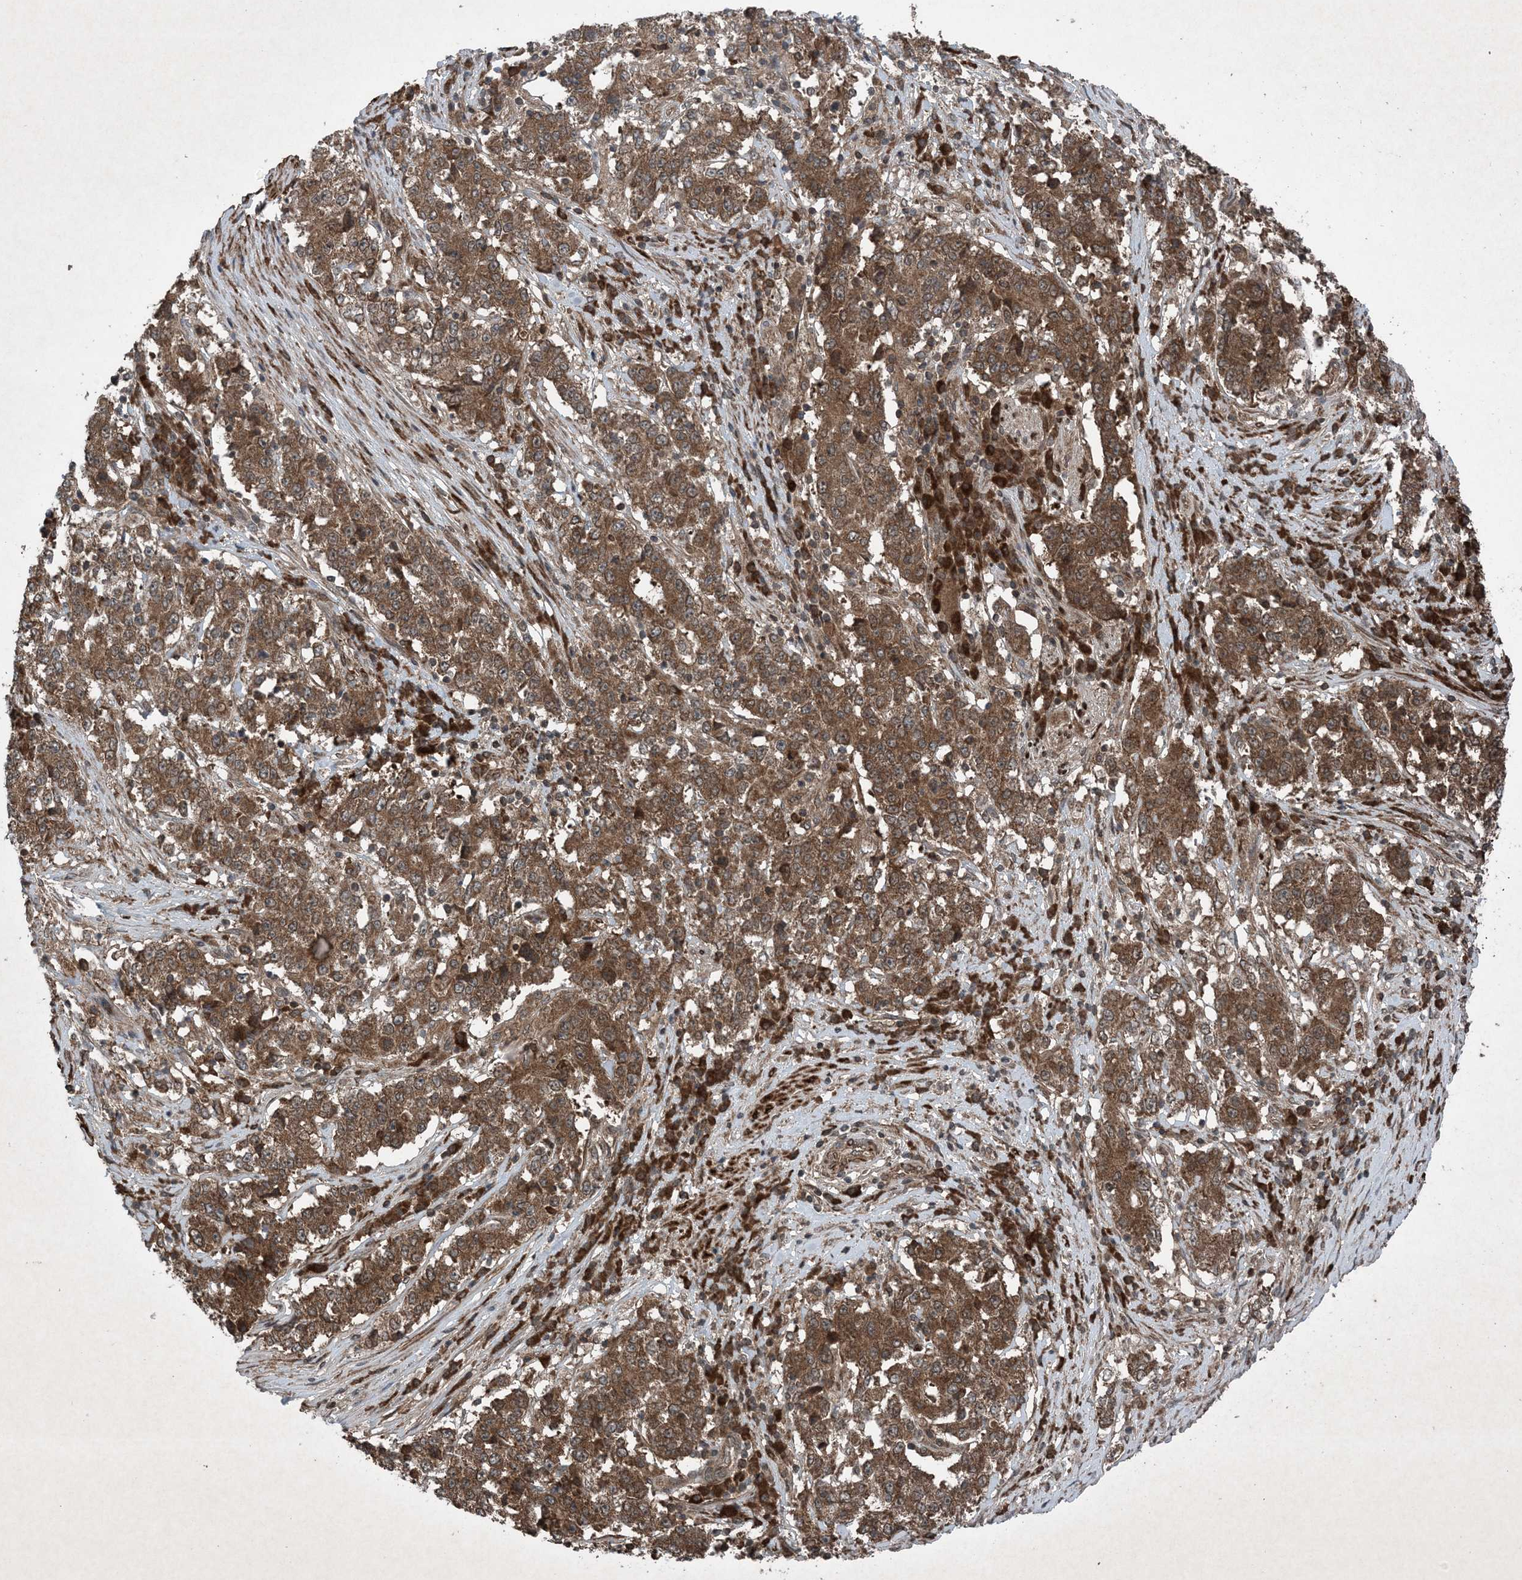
{"staining": {"intensity": "strong", "quantity": ">75%", "location": "cytoplasmic/membranous"}, "tissue": "stomach cancer", "cell_type": "Tumor cells", "image_type": "cancer", "snomed": [{"axis": "morphology", "description": "Adenocarcinoma, NOS"}, {"axis": "topography", "description": "Stomach"}], "caption": "The histopathology image shows staining of stomach cancer, revealing strong cytoplasmic/membranous protein expression (brown color) within tumor cells.", "gene": "GNG5", "patient": {"sex": "male", "age": 59}}